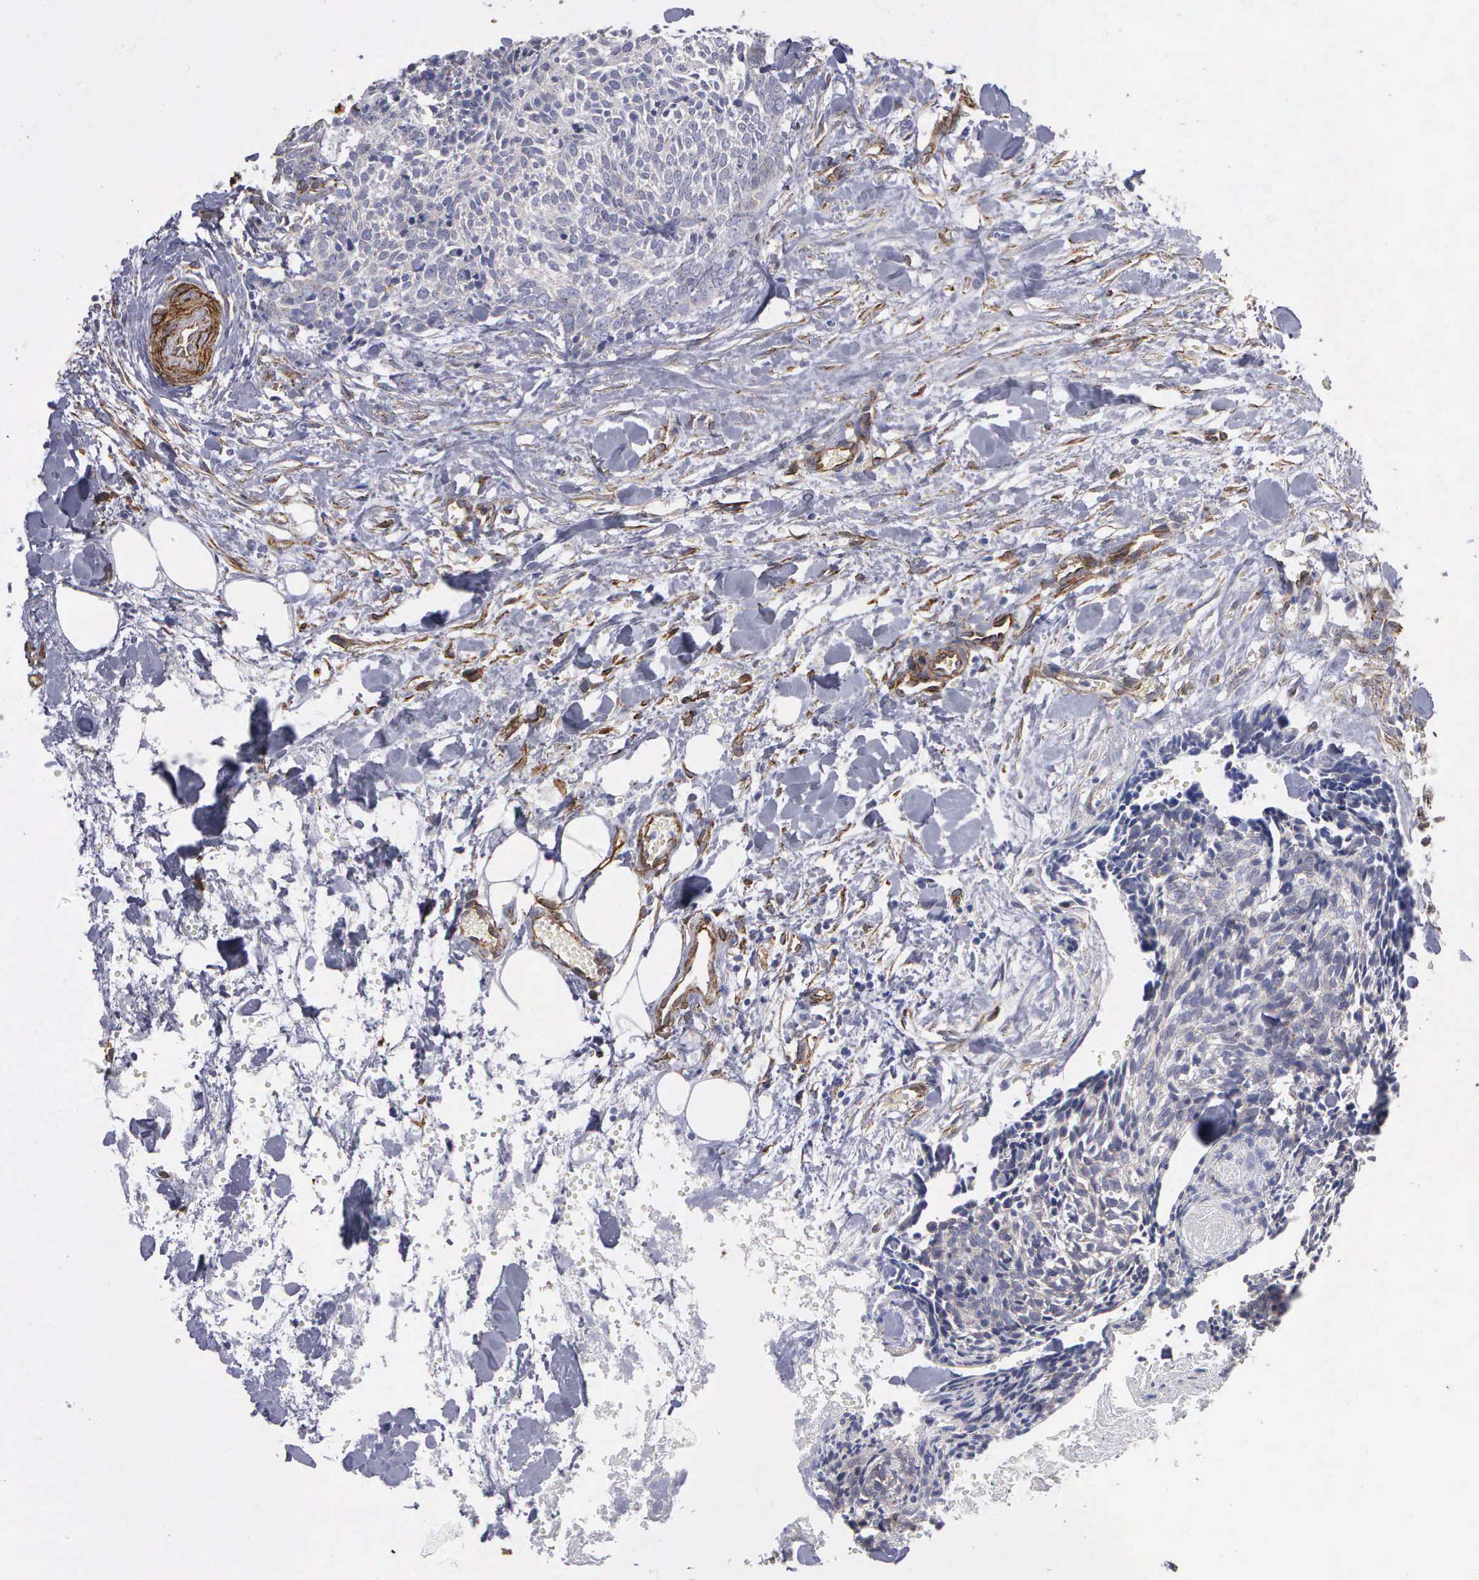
{"staining": {"intensity": "weak", "quantity": "<25%", "location": "cytoplasmic/membranous"}, "tissue": "head and neck cancer", "cell_type": "Tumor cells", "image_type": "cancer", "snomed": [{"axis": "morphology", "description": "Squamous cell carcinoma, NOS"}, {"axis": "topography", "description": "Salivary gland"}, {"axis": "topography", "description": "Head-Neck"}], "caption": "Immunohistochemical staining of human head and neck cancer (squamous cell carcinoma) displays no significant staining in tumor cells.", "gene": "MAGEB10", "patient": {"sex": "male", "age": 70}}